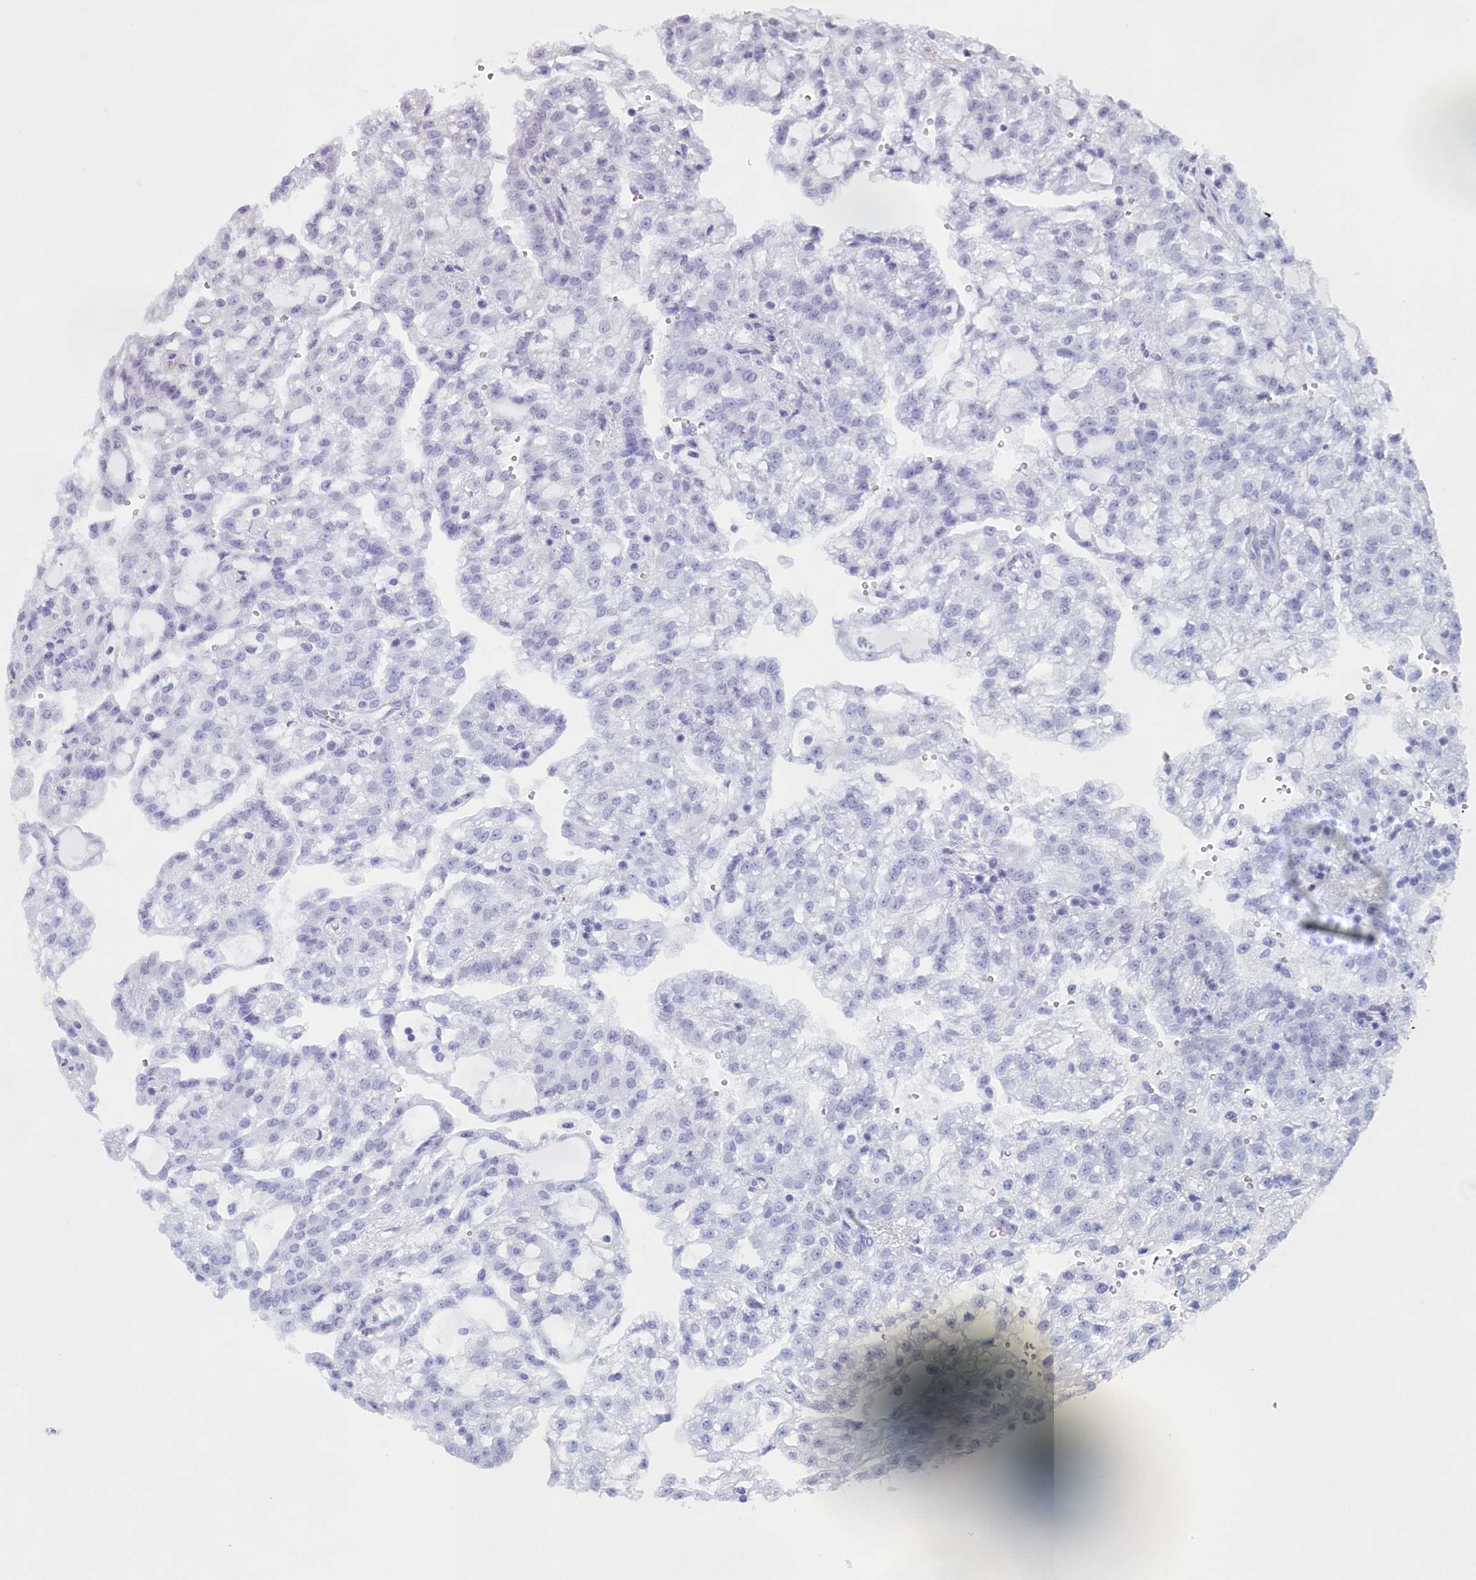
{"staining": {"intensity": "negative", "quantity": "none", "location": "none"}, "tissue": "renal cancer", "cell_type": "Tumor cells", "image_type": "cancer", "snomed": [{"axis": "morphology", "description": "Adenocarcinoma, NOS"}, {"axis": "topography", "description": "Kidney"}], "caption": "The immunohistochemistry micrograph has no significant positivity in tumor cells of adenocarcinoma (renal) tissue.", "gene": "TSPYL4", "patient": {"sex": "male", "age": 63}}